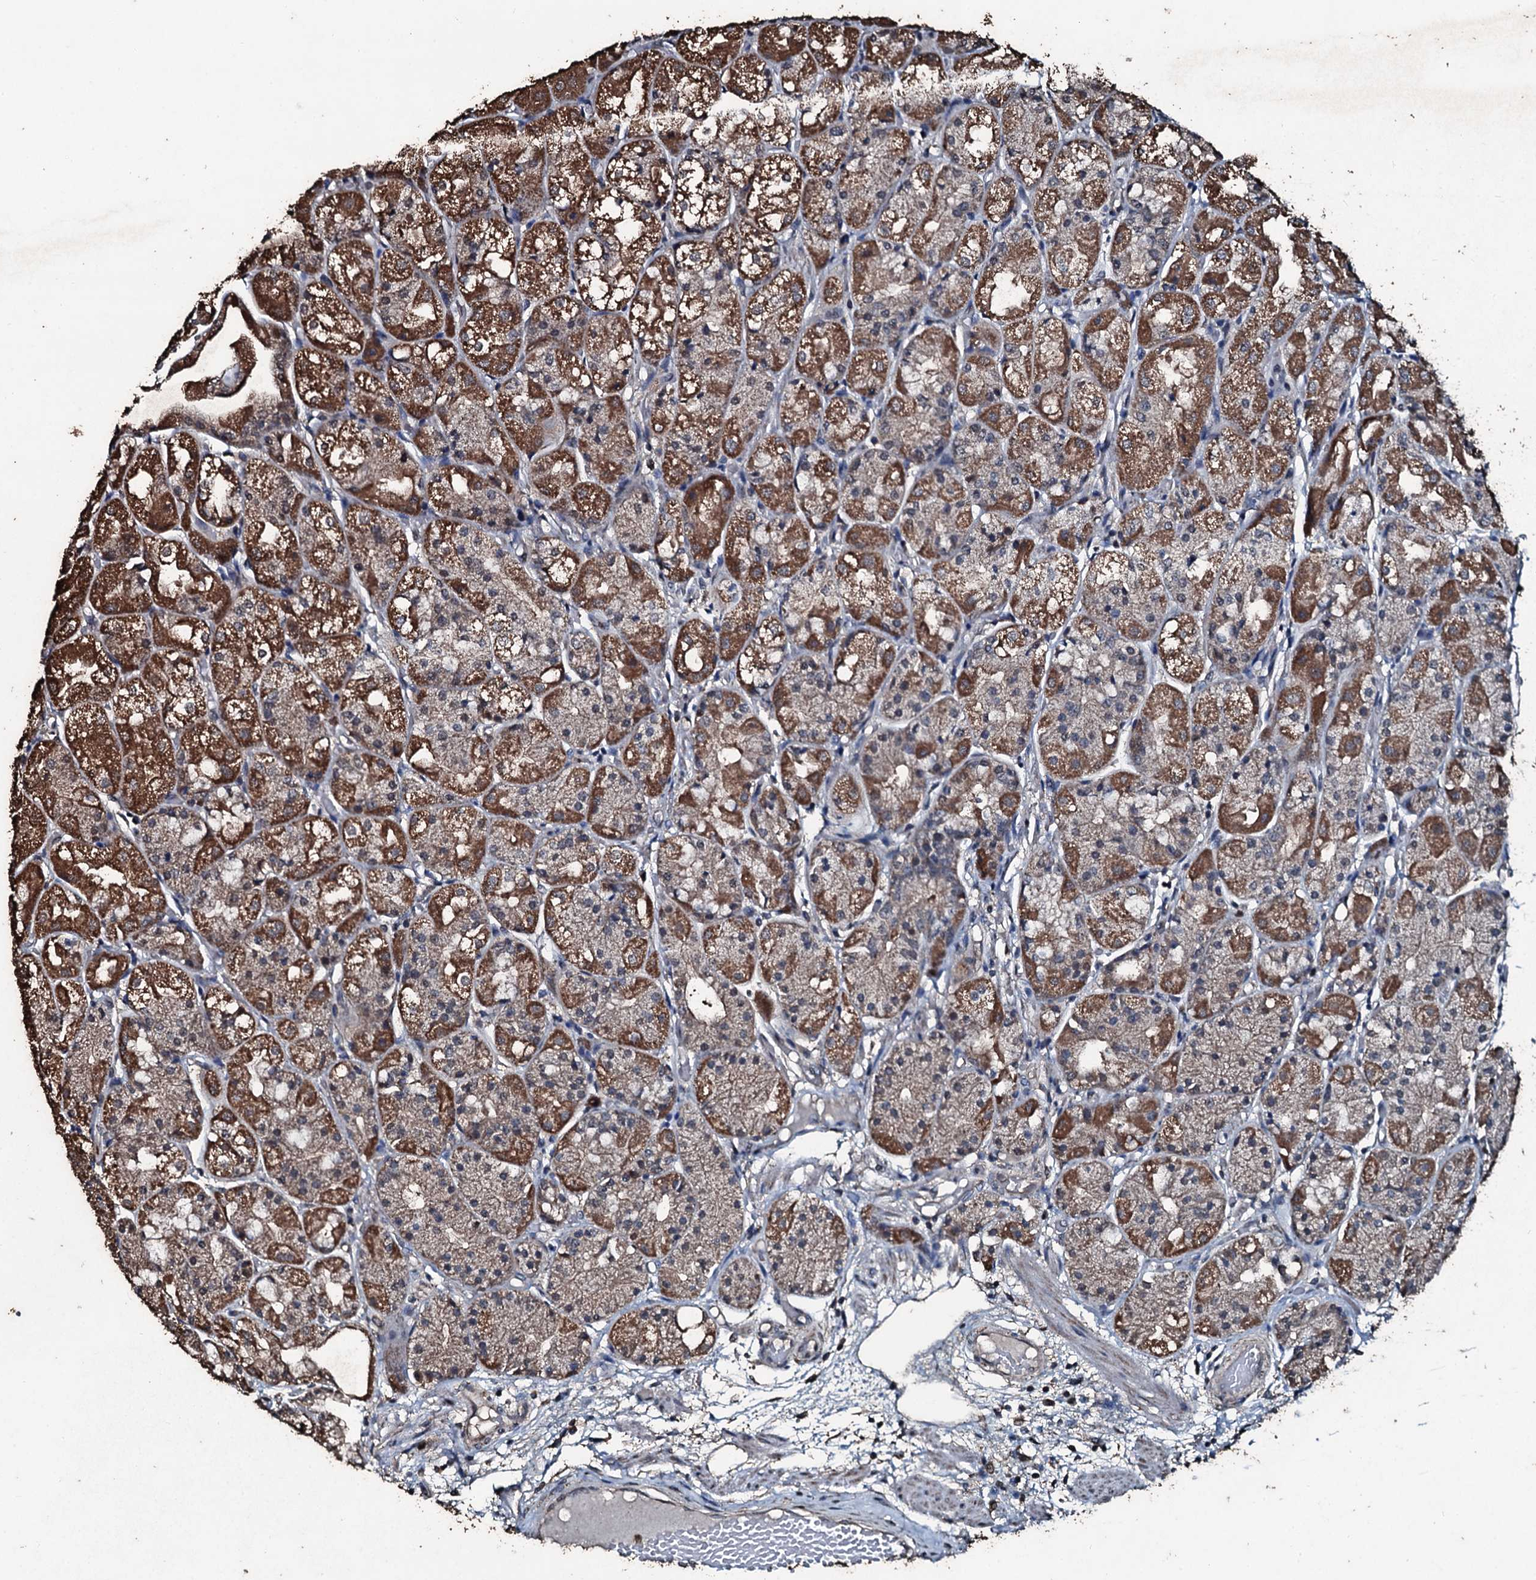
{"staining": {"intensity": "strong", "quantity": "25%-75%", "location": "cytoplasmic/membranous,nuclear"}, "tissue": "stomach", "cell_type": "Glandular cells", "image_type": "normal", "snomed": [{"axis": "morphology", "description": "Normal tissue, NOS"}, {"axis": "topography", "description": "Stomach, upper"}], "caption": "A histopathology image of human stomach stained for a protein reveals strong cytoplasmic/membranous,nuclear brown staining in glandular cells. The protein is shown in brown color, while the nuclei are stained blue.", "gene": "FAAP24", "patient": {"sex": "male", "age": 72}}